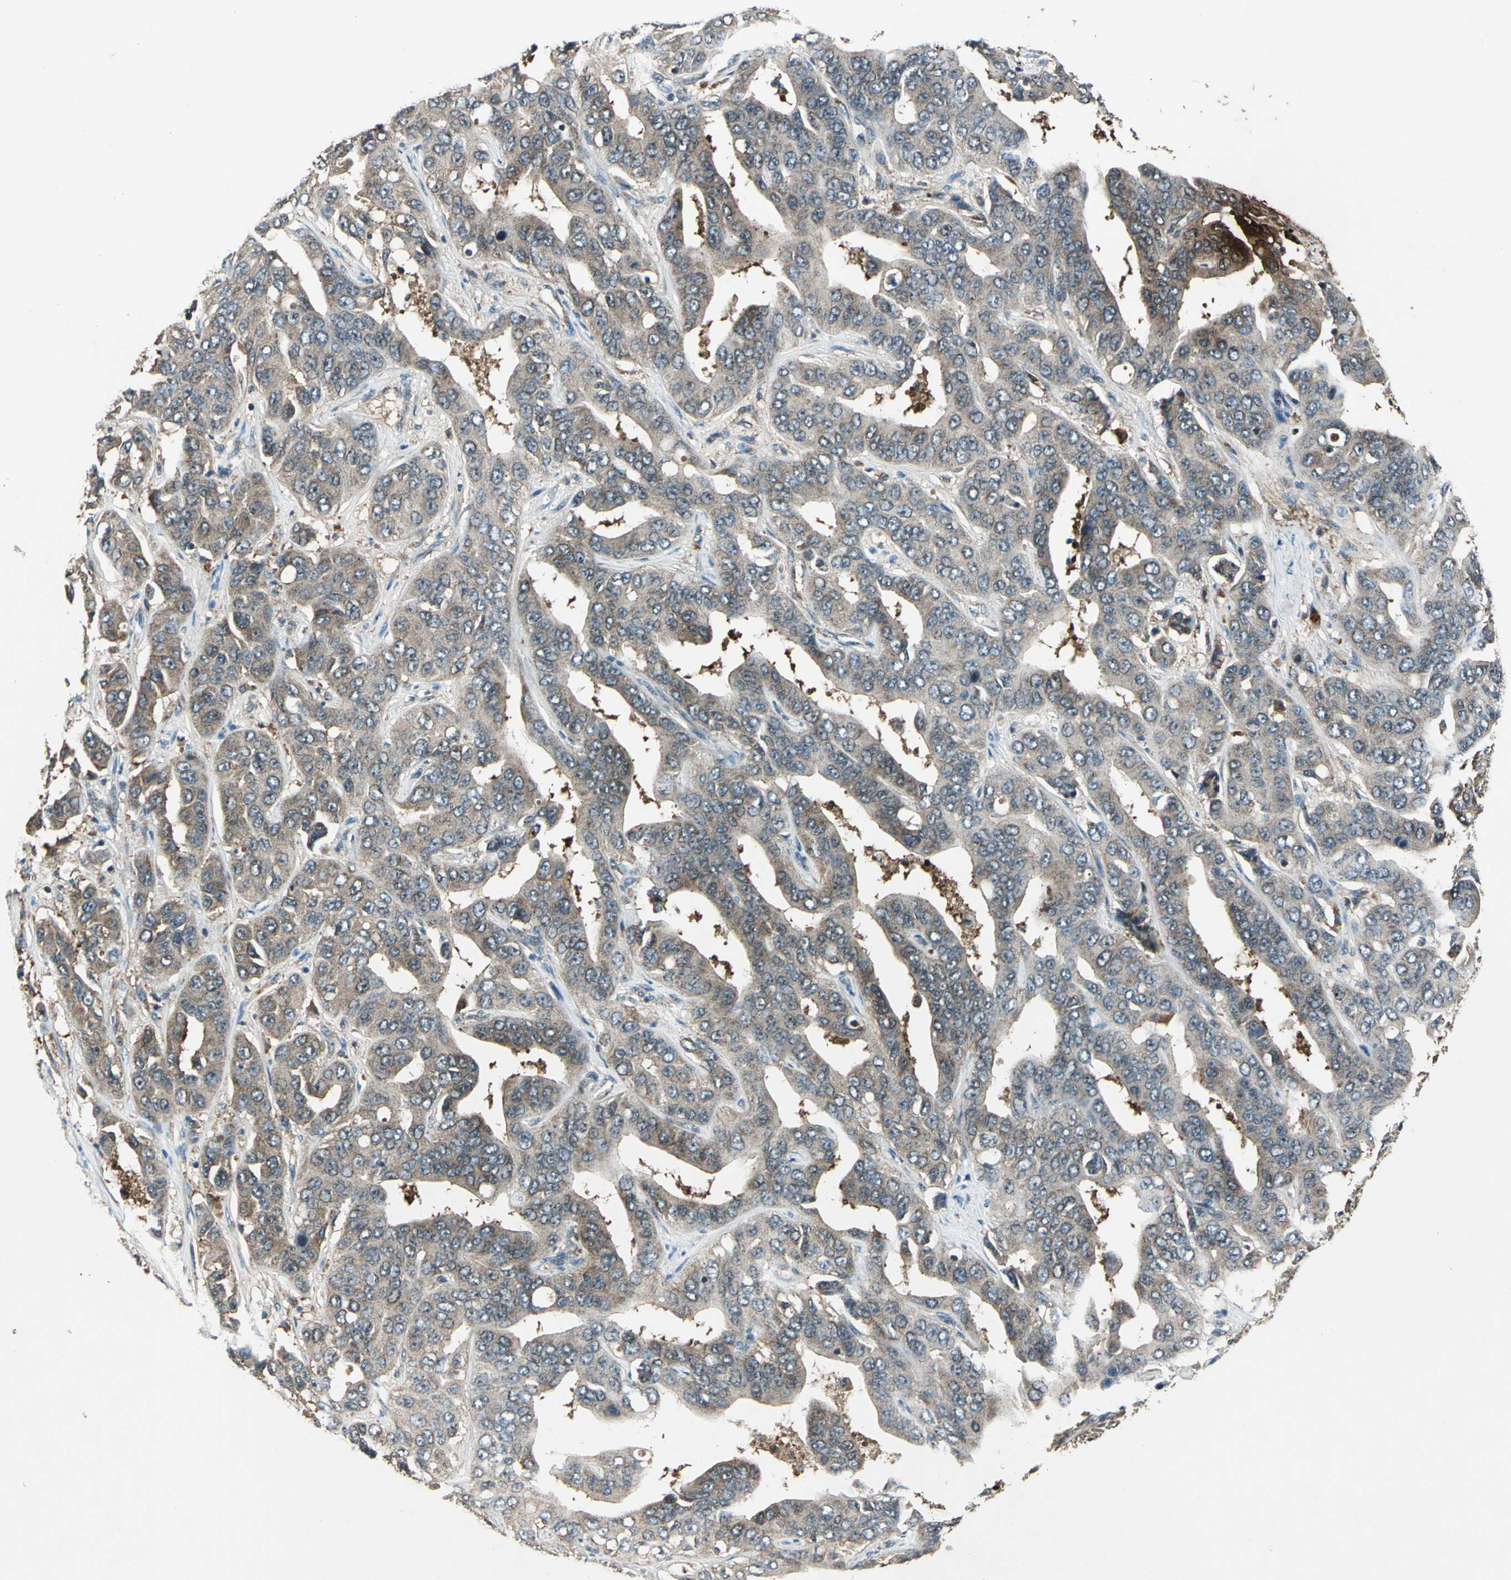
{"staining": {"intensity": "weak", "quantity": "25%-75%", "location": "cytoplasmic/membranous"}, "tissue": "liver cancer", "cell_type": "Tumor cells", "image_type": "cancer", "snomed": [{"axis": "morphology", "description": "Cholangiocarcinoma"}, {"axis": "topography", "description": "Liver"}], "caption": "Immunohistochemistry (DAB (3,3'-diaminobenzidine)) staining of human liver cancer demonstrates weak cytoplasmic/membranous protein staining in about 25%-75% of tumor cells. The staining was performed using DAB (3,3'-diaminobenzidine) to visualize the protein expression in brown, while the nuclei were stained in blue with hematoxylin (Magnification: 20x).", "gene": "AHSA1", "patient": {"sex": "female", "age": 52}}